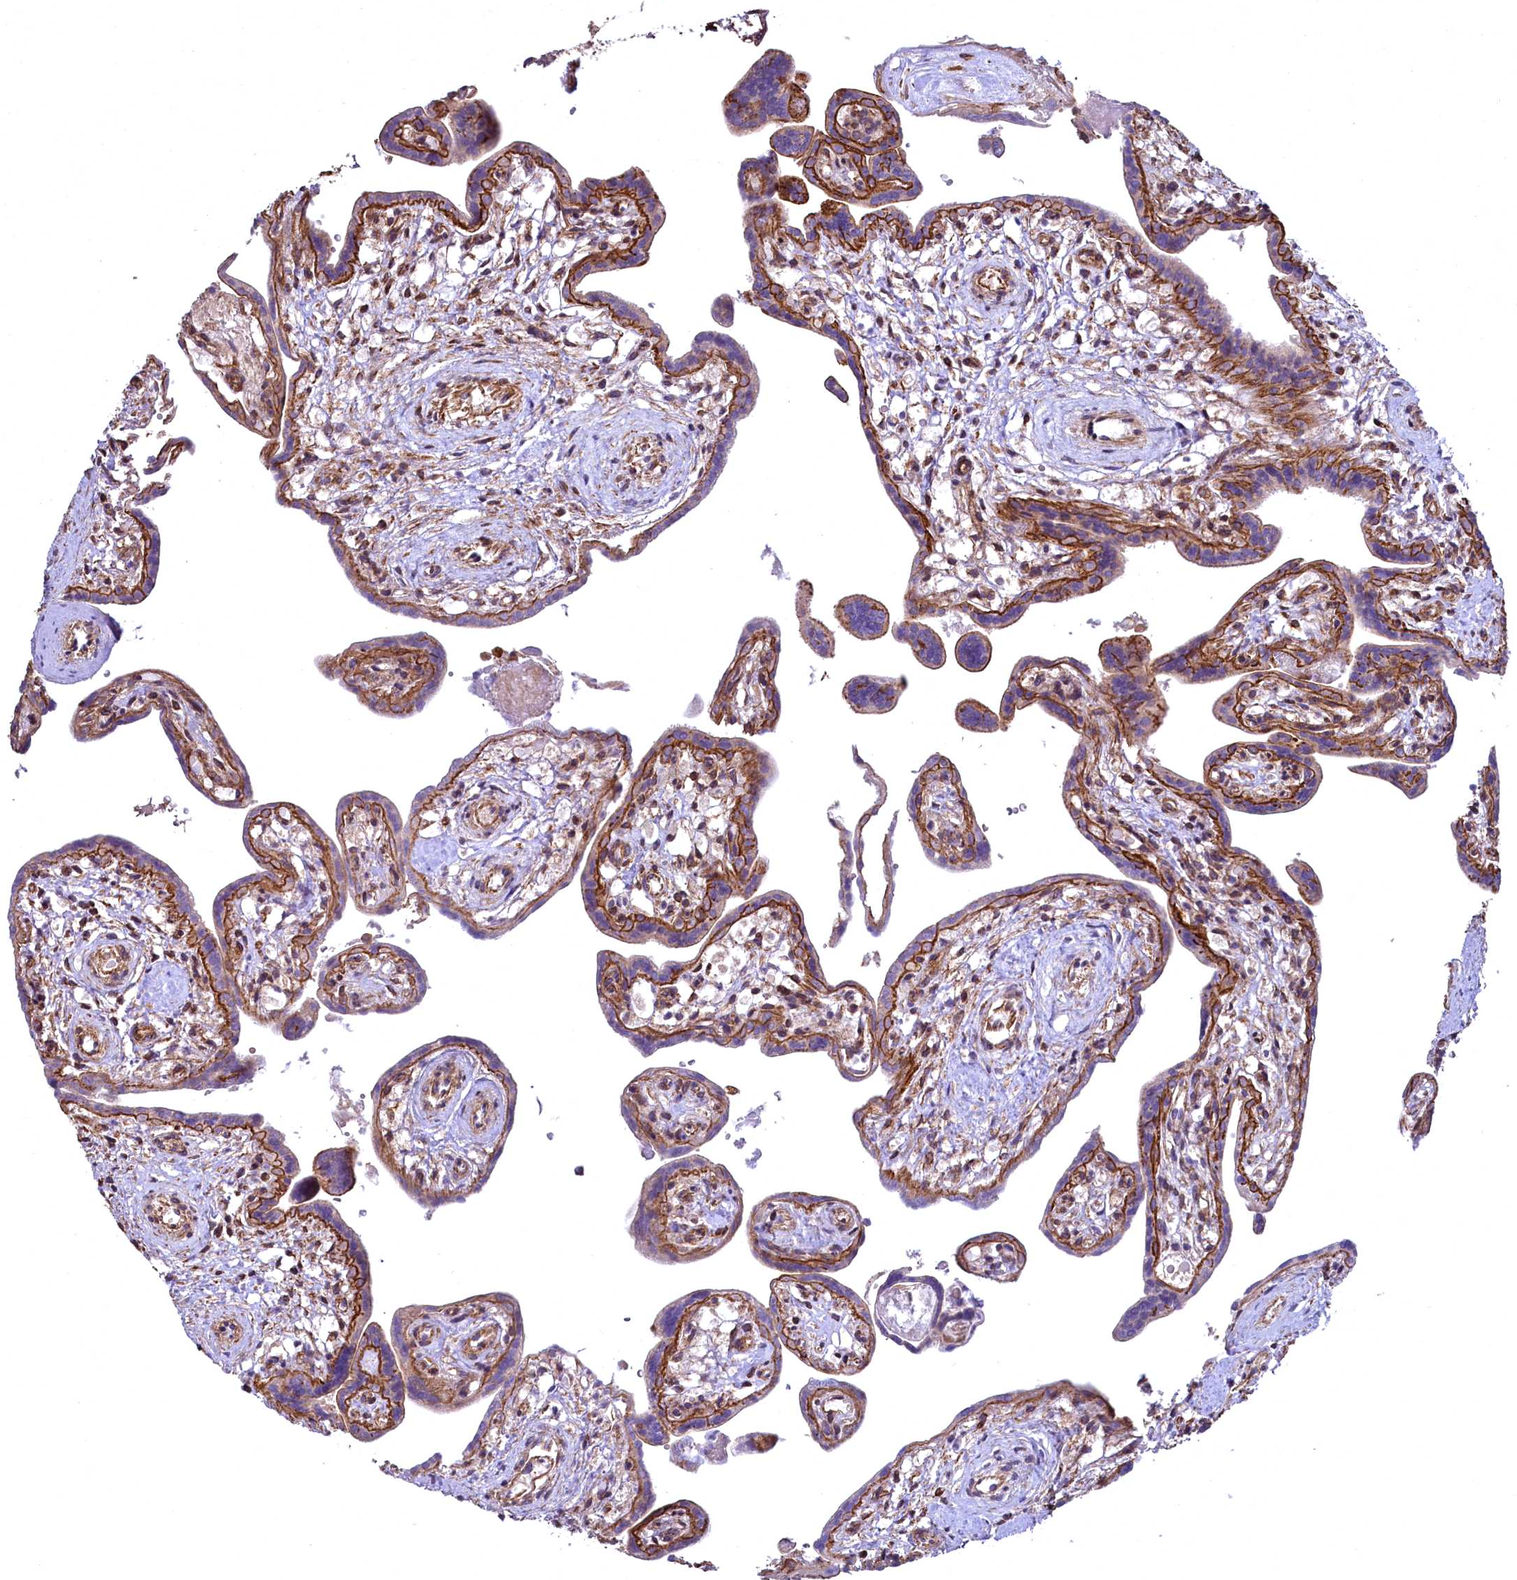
{"staining": {"intensity": "strong", "quantity": ">75%", "location": "cytoplasmic/membranous"}, "tissue": "placenta", "cell_type": "Trophoblastic cells", "image_type": "normal", "snomed": [{"axis": "morphology", "description": "Normal tissue, NOS"}, {"axis": "topography", "description": "Placenta"}], "caption": "A micrograph showing strong cytoplasmic/membranous staining in approximately >75% of trophoblastic cells in unremarkable placenta, as visualized by brown immunohistochemical staining.", "gene": "SVIP", "patient": {"sex": "female", "age": 37}}